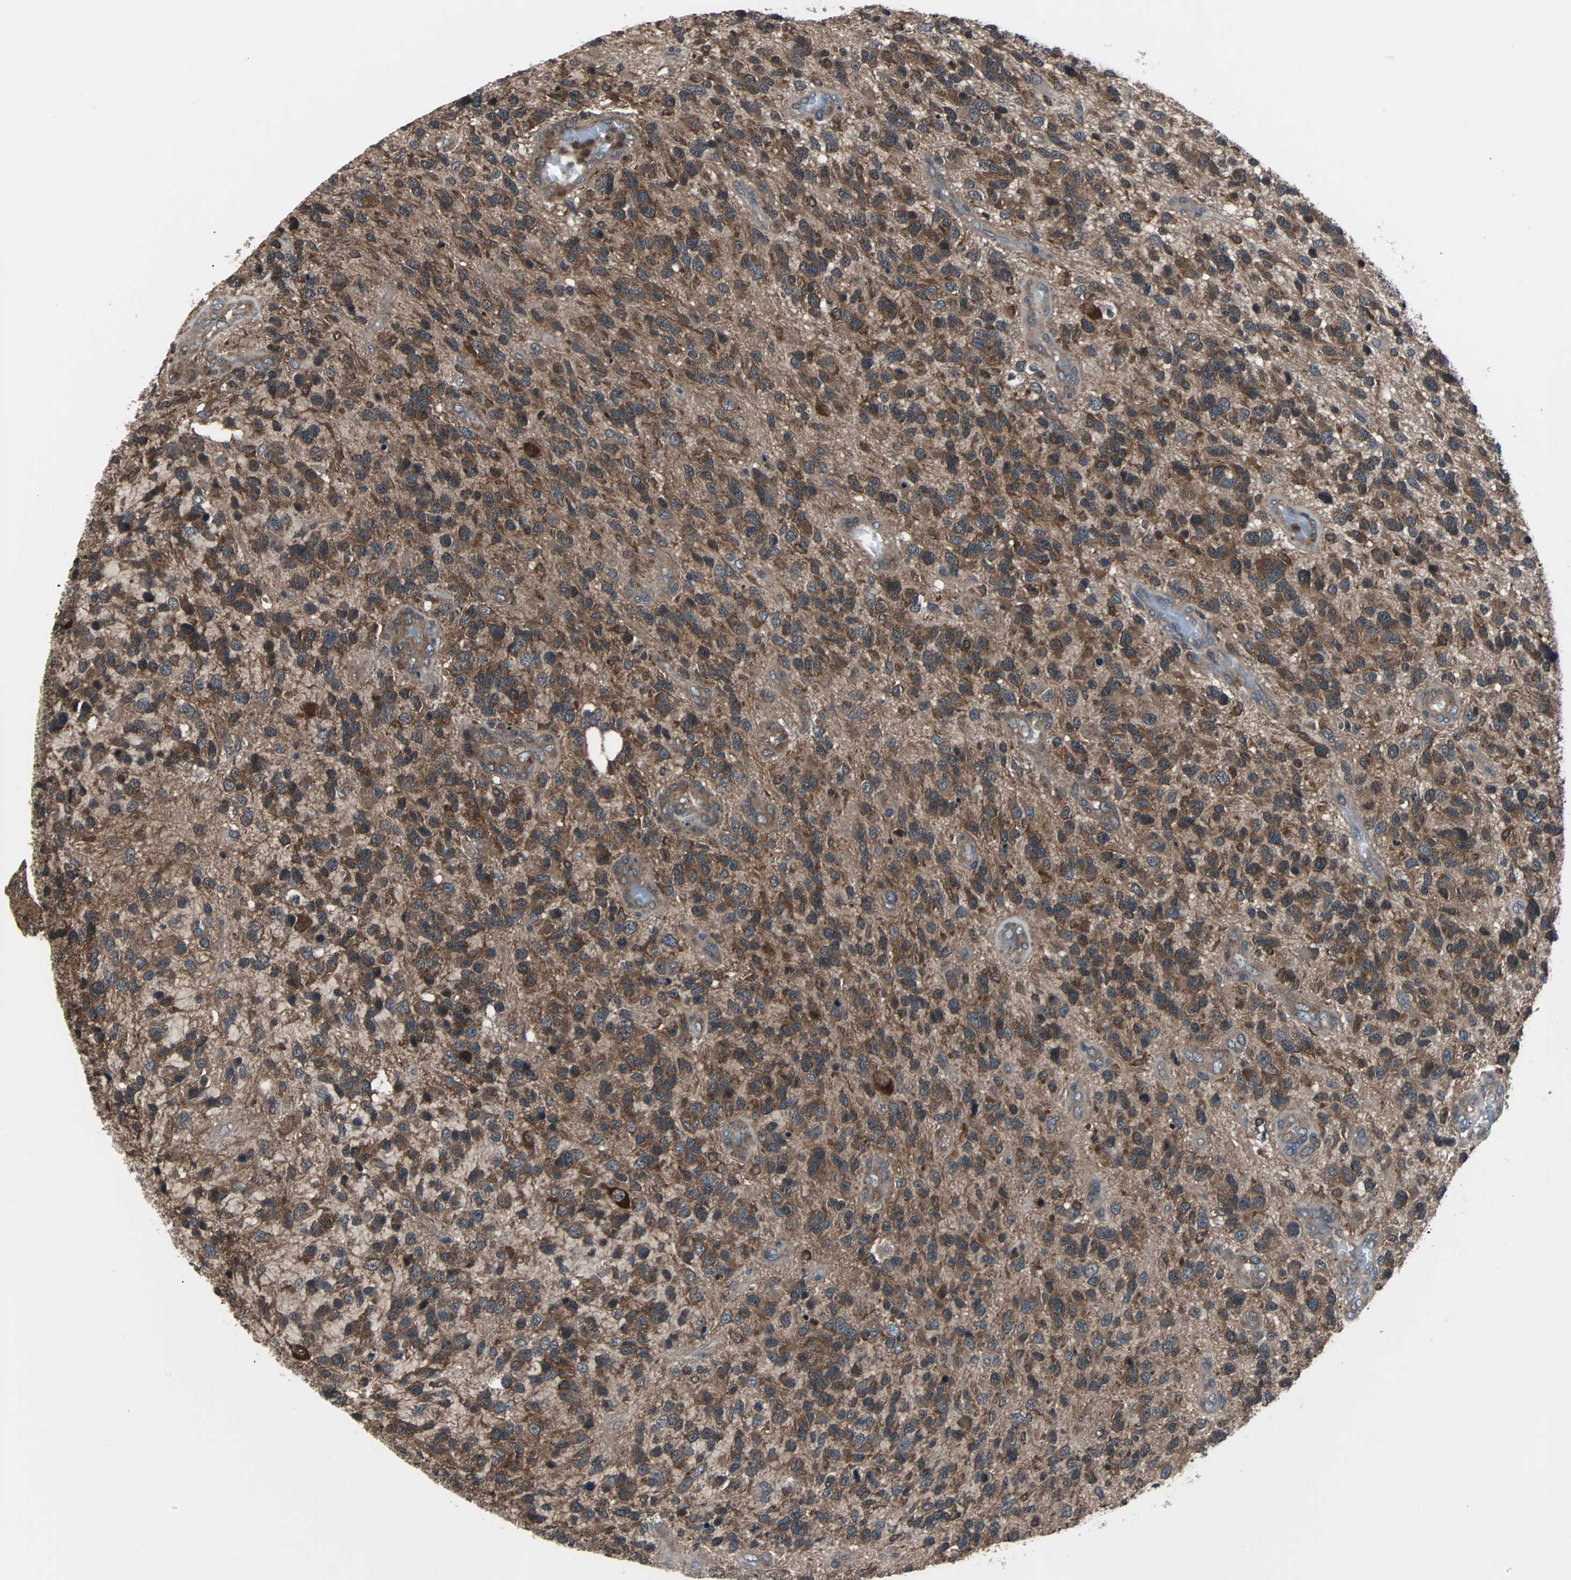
{"staining": {"intensity": "moderate", "quantity": ">75%", "location": "cytoplasmic/membranous"}, "tissue": "glioma", "cell_type": "Tumor cells", "image_type": "cancer", "snomed": [{"axis": "morphology", "description": "Glioma, malignant, High grade"}, {"axis": "topography", "description": "Brain"}], "caption": "Protein expression analysis of glioma displays moderate cytoplasmic/membranous positivity in approximately >75% of tumor cells.", "gene": "PAK1", "patient": {"sex": "female", "age": 58}}